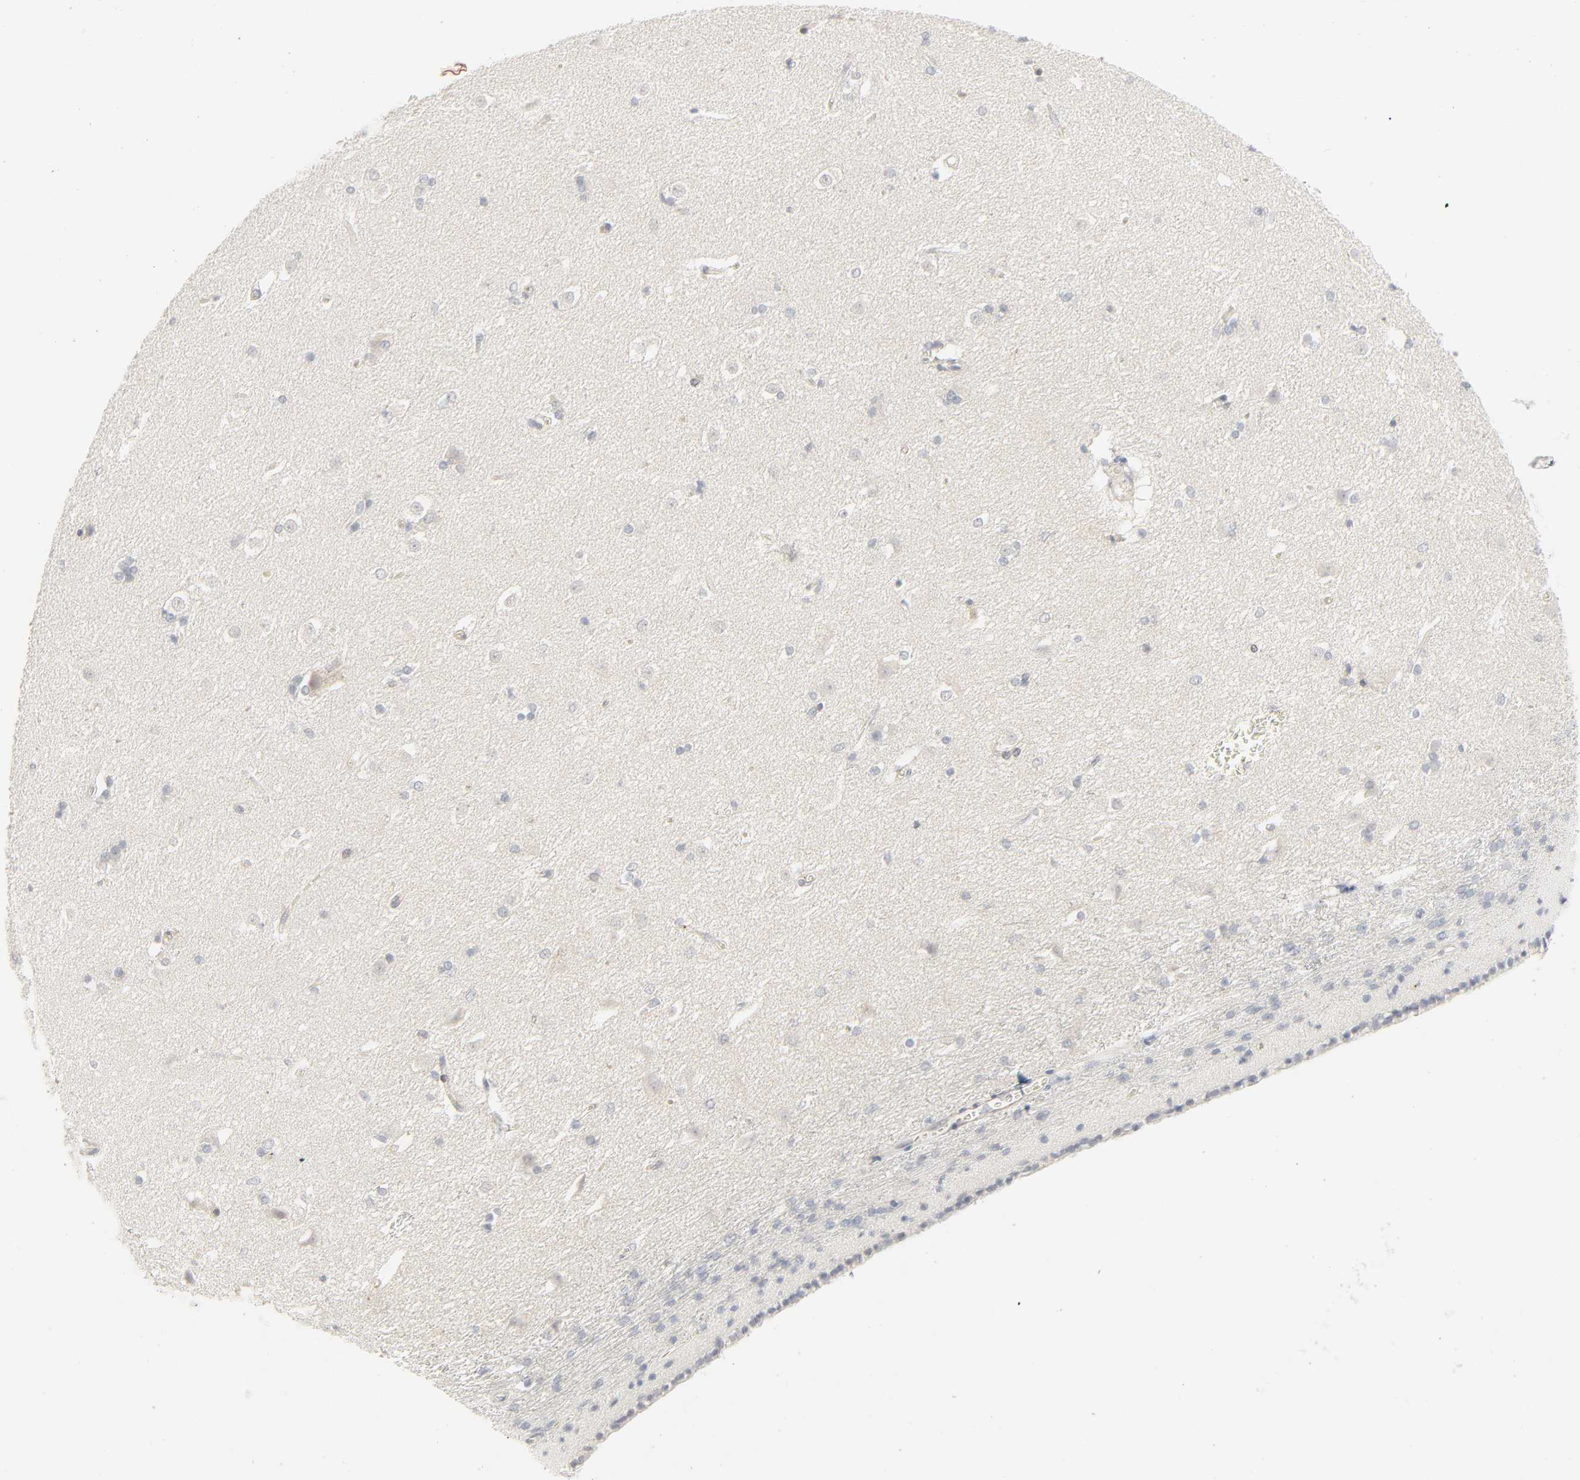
{"staining": {"intensity": "negative", "quantity": "none", "location": "none"}, "tissue": "caudate", "cell_type": "Glial cells", "image_type": "normal", "snomed": [{"axis": "morphology", "description": "Normal tissue, NOS"}, {"axis": "topography", "description": "Lateral ventricle wall"}], "caption": "High magnification brightfield microscopy of unremarkable caudate stained with DAB (3,3'-diaminobenzidine) (brown) and counterstained with hematoxylin (blue): glial cells show no significant positivity.", "gene": "LGALS2", "patient": {"sex": "female", "age": 19}}